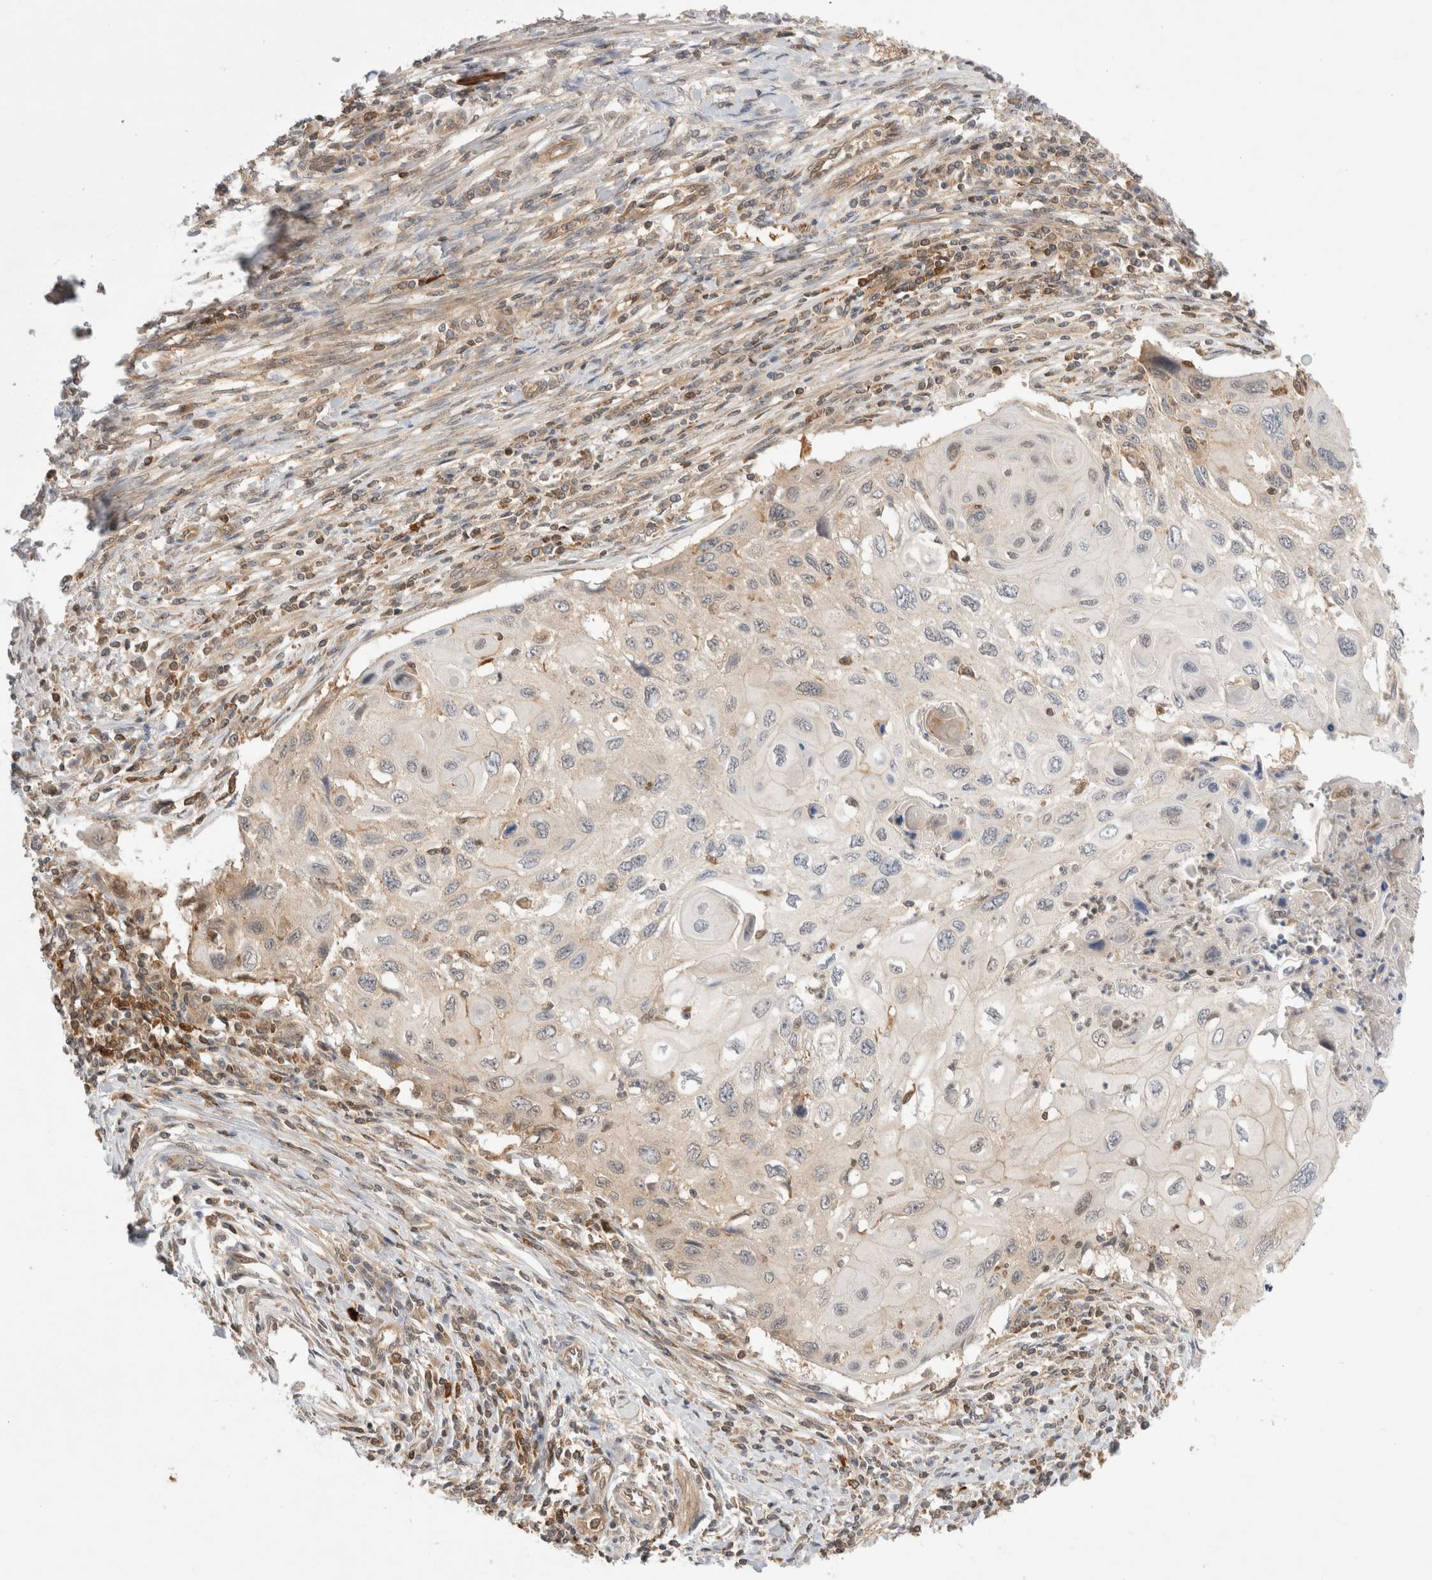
{"staining": {"intensity": "weak", "quantity": "25%-75%", "location": "cytoplasmic/membranous"}, "tissue": "cervical cancer", "cell_type": "Tumor cells", "image_type": "cancer", "snomed": [{"axis": "morphology", "description": "Squamous cell carcinoma, NOS"}, {"axis": "topography", "description": "Cervix"}], "caption": "Squamous cell carcinoma (cervical) stained for a protein demonstrates weak cytoplasmic/membranous positivity in tumor cells. The staining was performed using DAB to visualize the protein expression in brown, while the nuclei were stained in blue with hematoxylin (Magnification: 20x).", "gene": "NFKB1", "patient": {"sex": "female", "age": 70}}